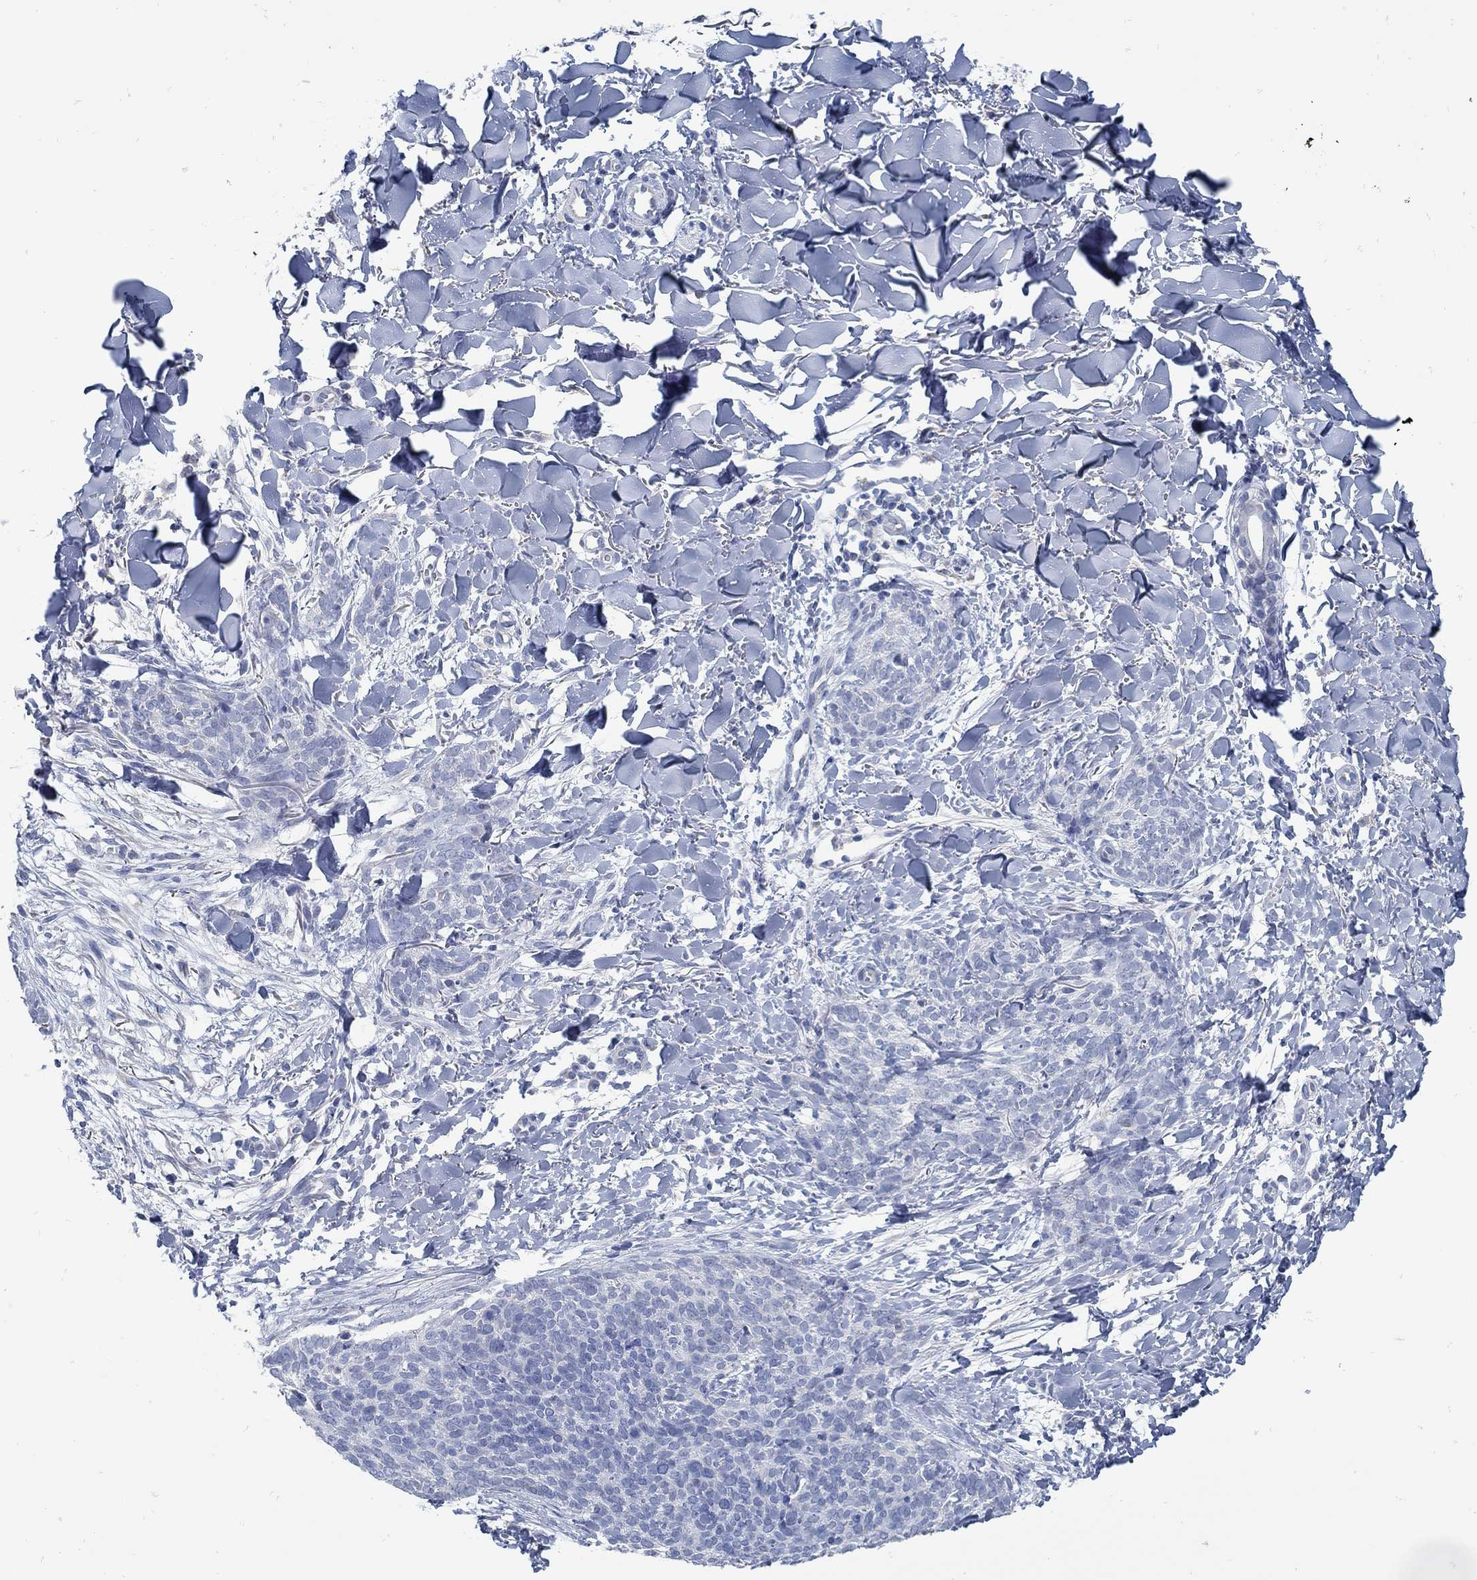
{"staining": {"intensity": "negative", "quantity": "none", "location": "none"}, "tissue": "skin cancer", "cell_type": "Tumor cells", "image_type": "cancer", "snomed": [{"axis": "morphology", "description": "Basal cell carcinoma"}, {"axis": "topography", "description": "Skin"}], "caption": "IHC micrograph of neoplastic tissue: skin cancer stained with DAB shows no significant protein positivity in tumor cells.", "gene": "ZFAND4", "patient": {"sex": "male", "age": 64}}